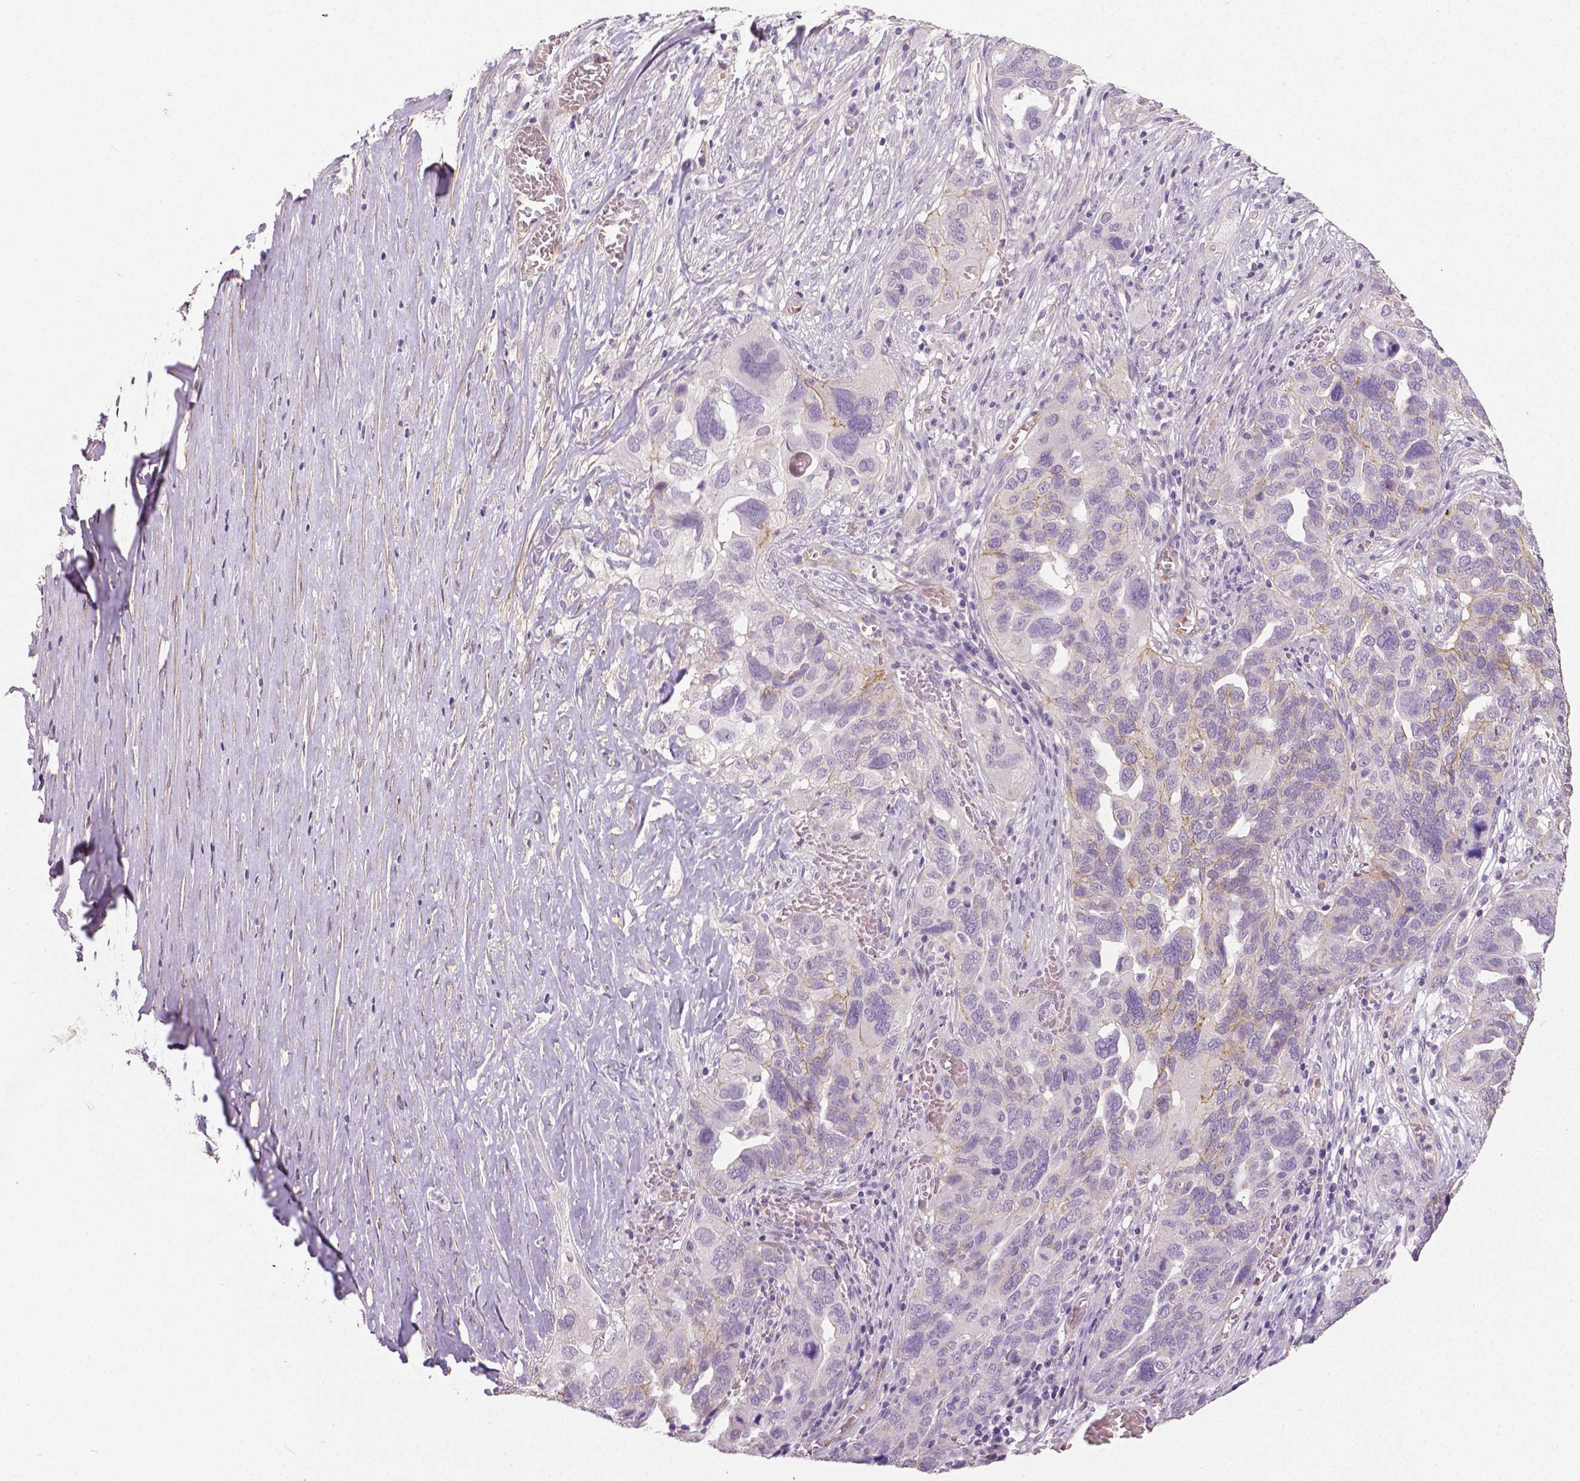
{"staining": {"intensity": "negative", "quantity": "none", "location": "none"}, "tissue": "ovarian cancer", "cell_type": "Tumor cells", "image_type": "cancer", "snomed": [{"axis": "morphology", "description": "Carcinoma, endometroid"}, {"axis": "topography", "description": "Soft tissue"}, {"axis": "topography", "description": "Ovary"}], "caption": "Tumor cells show no significant positivity in ovarian cancer.", "gene": "FLT1", "patient": {"sex": "female", "age": 52}}